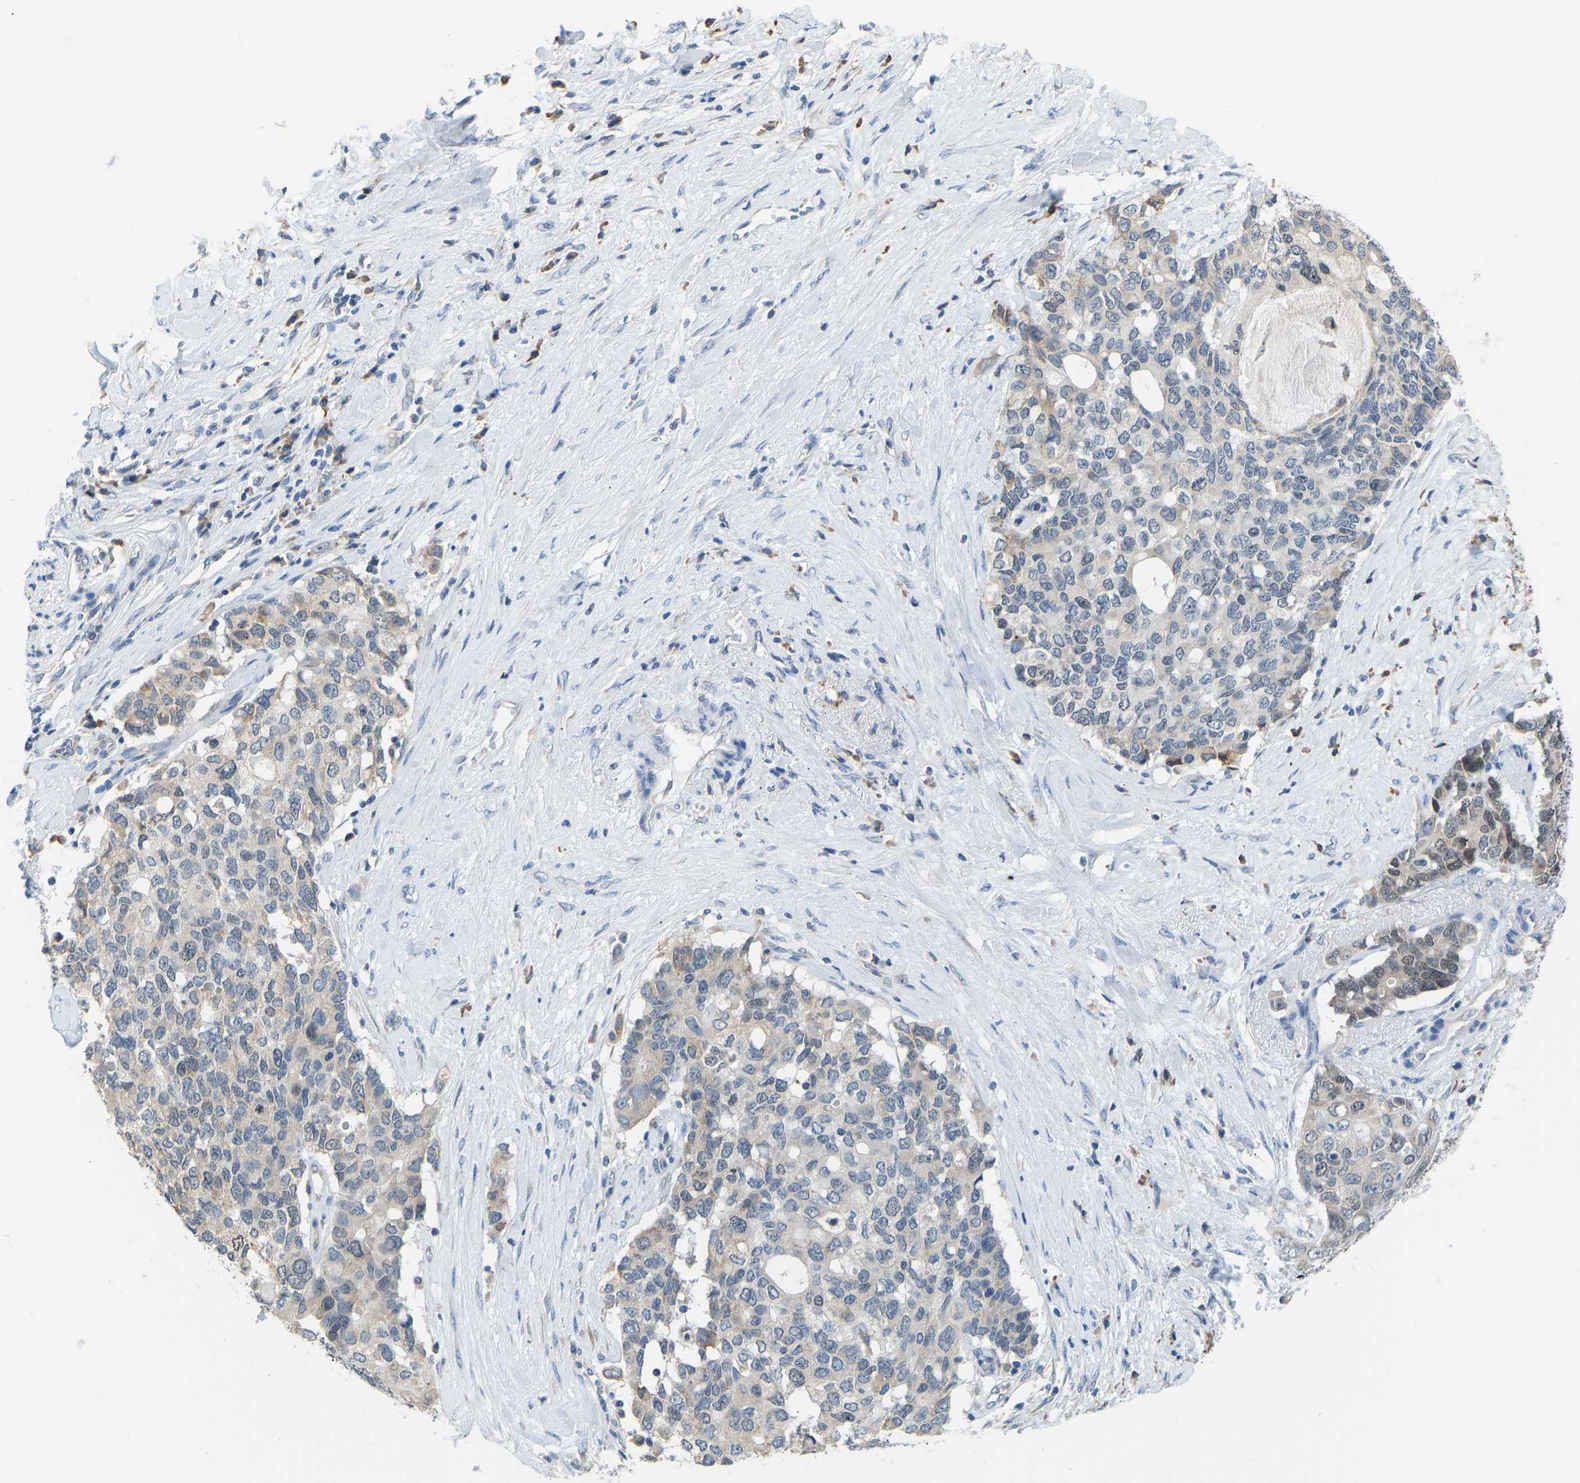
{"staining": {"intensity": "weak", "quantity": "<25%", "location": "cytoplasmic/membranous"}, "tissue": "pancreatic cancer", "cell_type": "Tumor cells", "image_type": "cancer", "snomed": [{"axis": "morphology", "description": "Adenocarcinoma, NOS"}, {"axis": "topography", "description": "Pancreas"}], "caption": "Immunohistochemical staining of human adenocarcinoma (pancreatic) shows no significant staining in tumor cells. (Stains: DAB immunohistochemistry with hematoxylin counter stain, Microscopy: brightfield microscopy at high magnification).", "gene": "VRK1", "patient": {"sex": "female", "age": 56}}